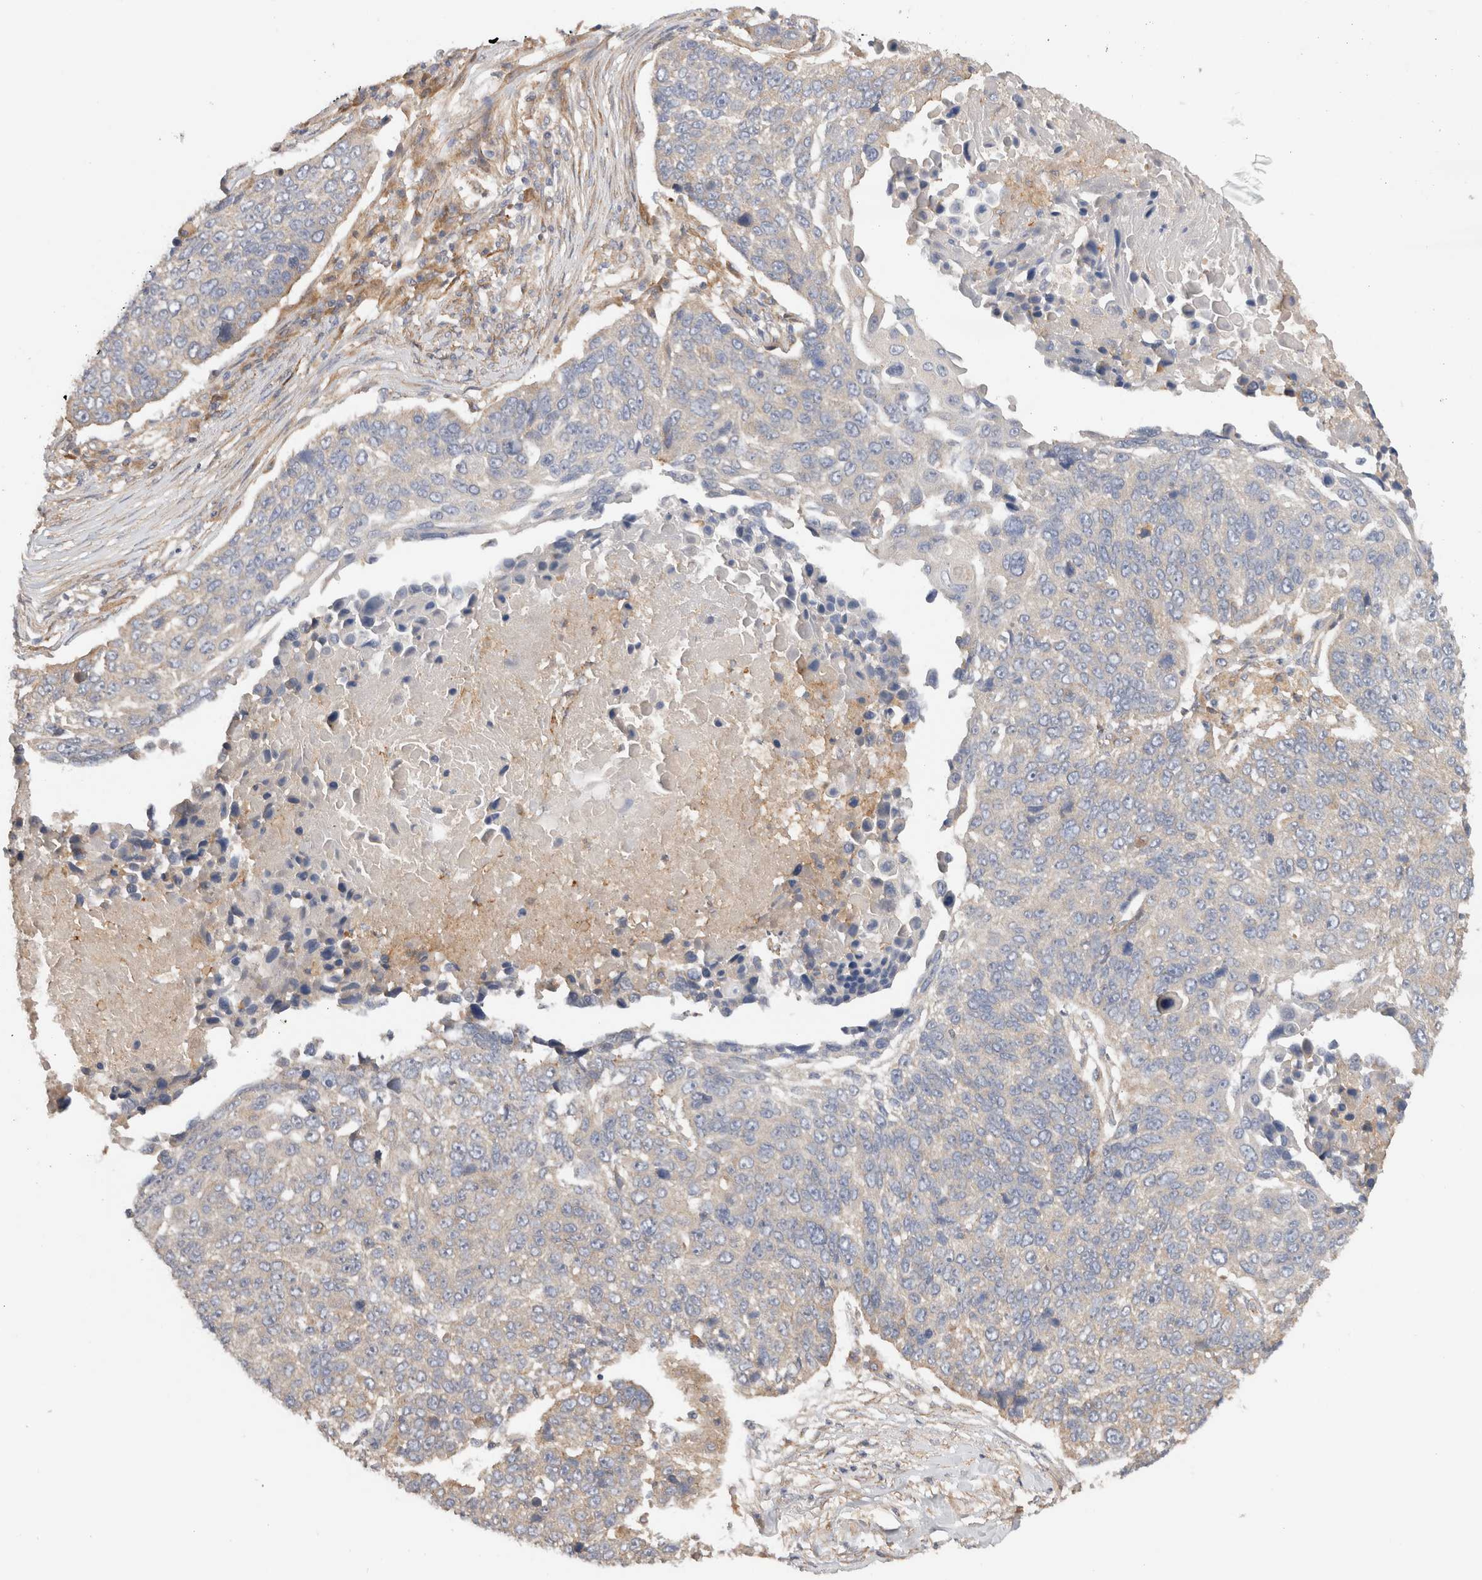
{"staining": {"intensity": "negative", "quantity": "none", "location": "none"}, "tissue": "lung cancer", "cell_type": "Tumor cells", "image_type": "cancer", "snomed": [{"axis": "morphology", "description": "Squamous cell carcinoma, NOS"}, {"axis": "topography", "description": "Lung"}], "caption": "High power microscopy image of an IHC image of lung squamous cell carcinoma, revealing no significant staining in tumor cells.", "gene": "SGK3", "patient": {"sex": "male", "age": 66}}